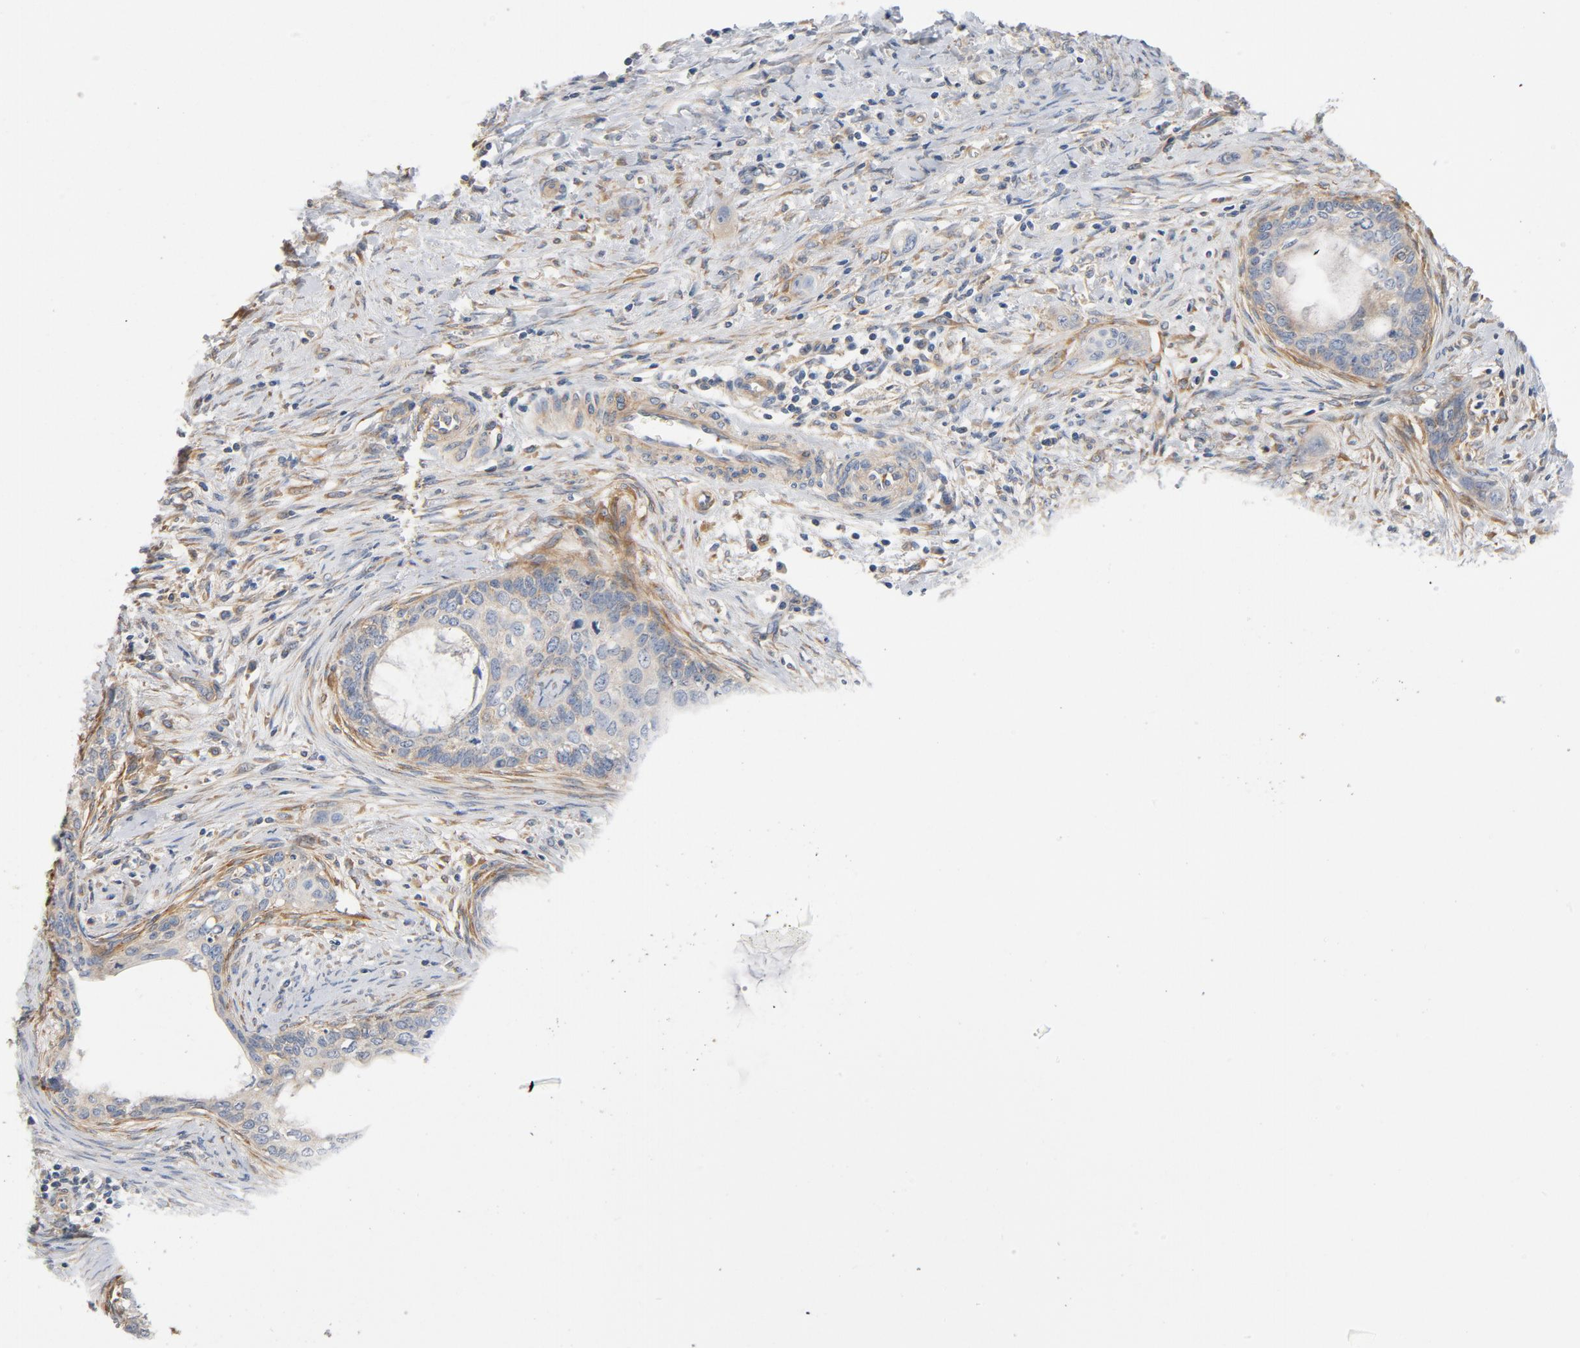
{"staining": {"intensity": "weak", "quantity": "25%-75%", "location": "cytoplasmic/membranous"}, "tissue": "cervical cancer", "cell_type": "Tumor cells", "image_type": "cancer", "snomed": [{"axis": "morphology", "description": "Squamous cell carcinoma, NOS"}, {"axis": "topography", "description": "Cervix"}], "caption": "Immunohistochemistry image of human cervical cancer stained for a protein (brown), which demonstrates low levels of weak cytoplasmic/membranous staining in about 25%-75% of tumor cells.", "gene": "ILK", "patient": {"sex": "female", "age": 33}}